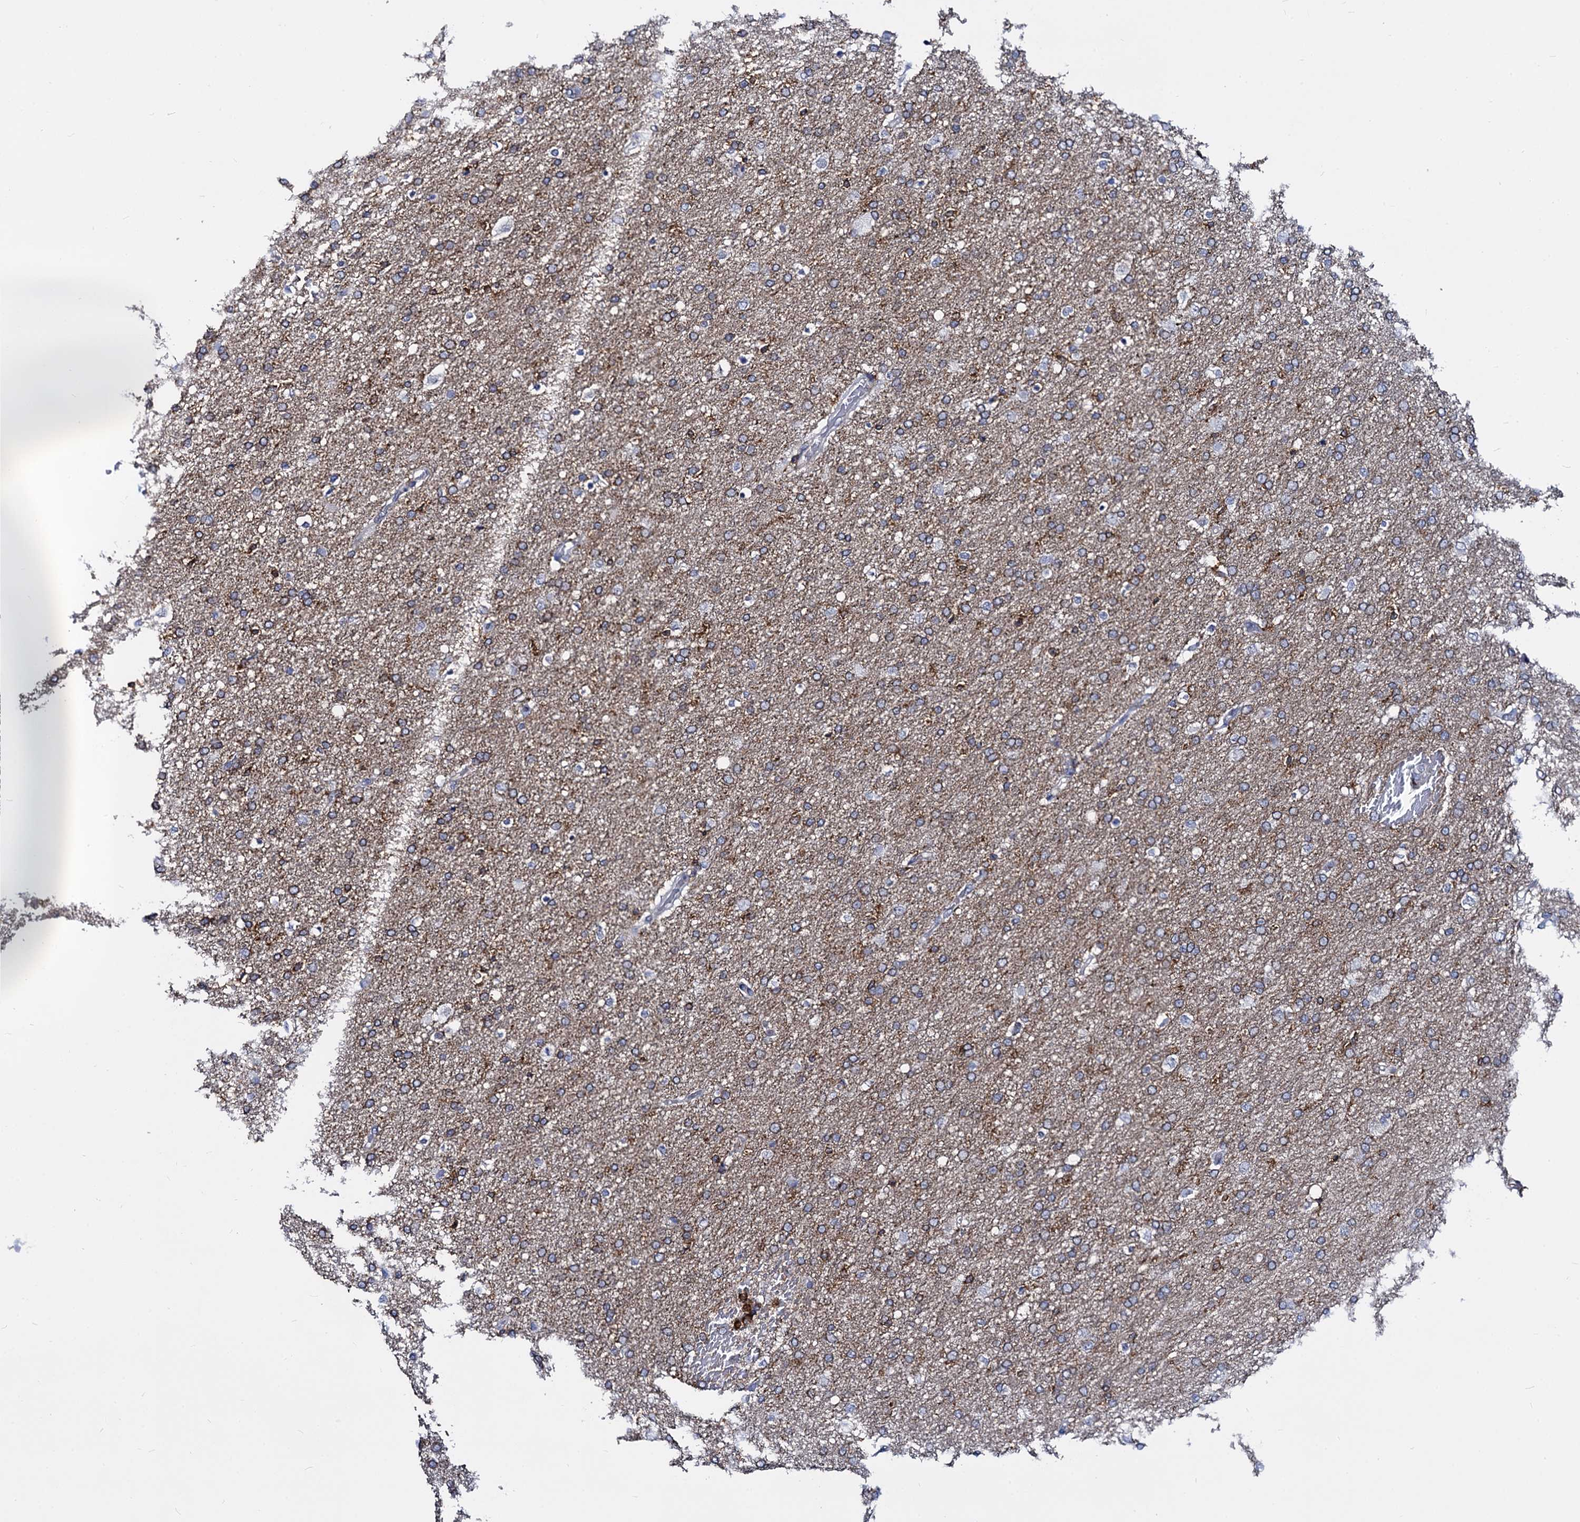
{"staining": {"intensity": "moderate", "quantity": "<25%", "location": "cytoplasmic/membranous"}, "tissue": "glioma", "cell_type": "Tumor cells", "image_type": "cancer", "snomed": [{"axis": "morphology", "description": "Glioma, malignant, High grade"}, {"axis": "topography", "description": "Brain"}], "caption": "Immunohistochemistry (IHC) of glioma reveals low levels of moderate cytoplasmic/membranous positivity in about <25% of tumor cells. (DAB = brown stain, brightfield microscopy at high magnification).", "gene": "RHOG", "patient": {"sex": "male", "age": 72}}